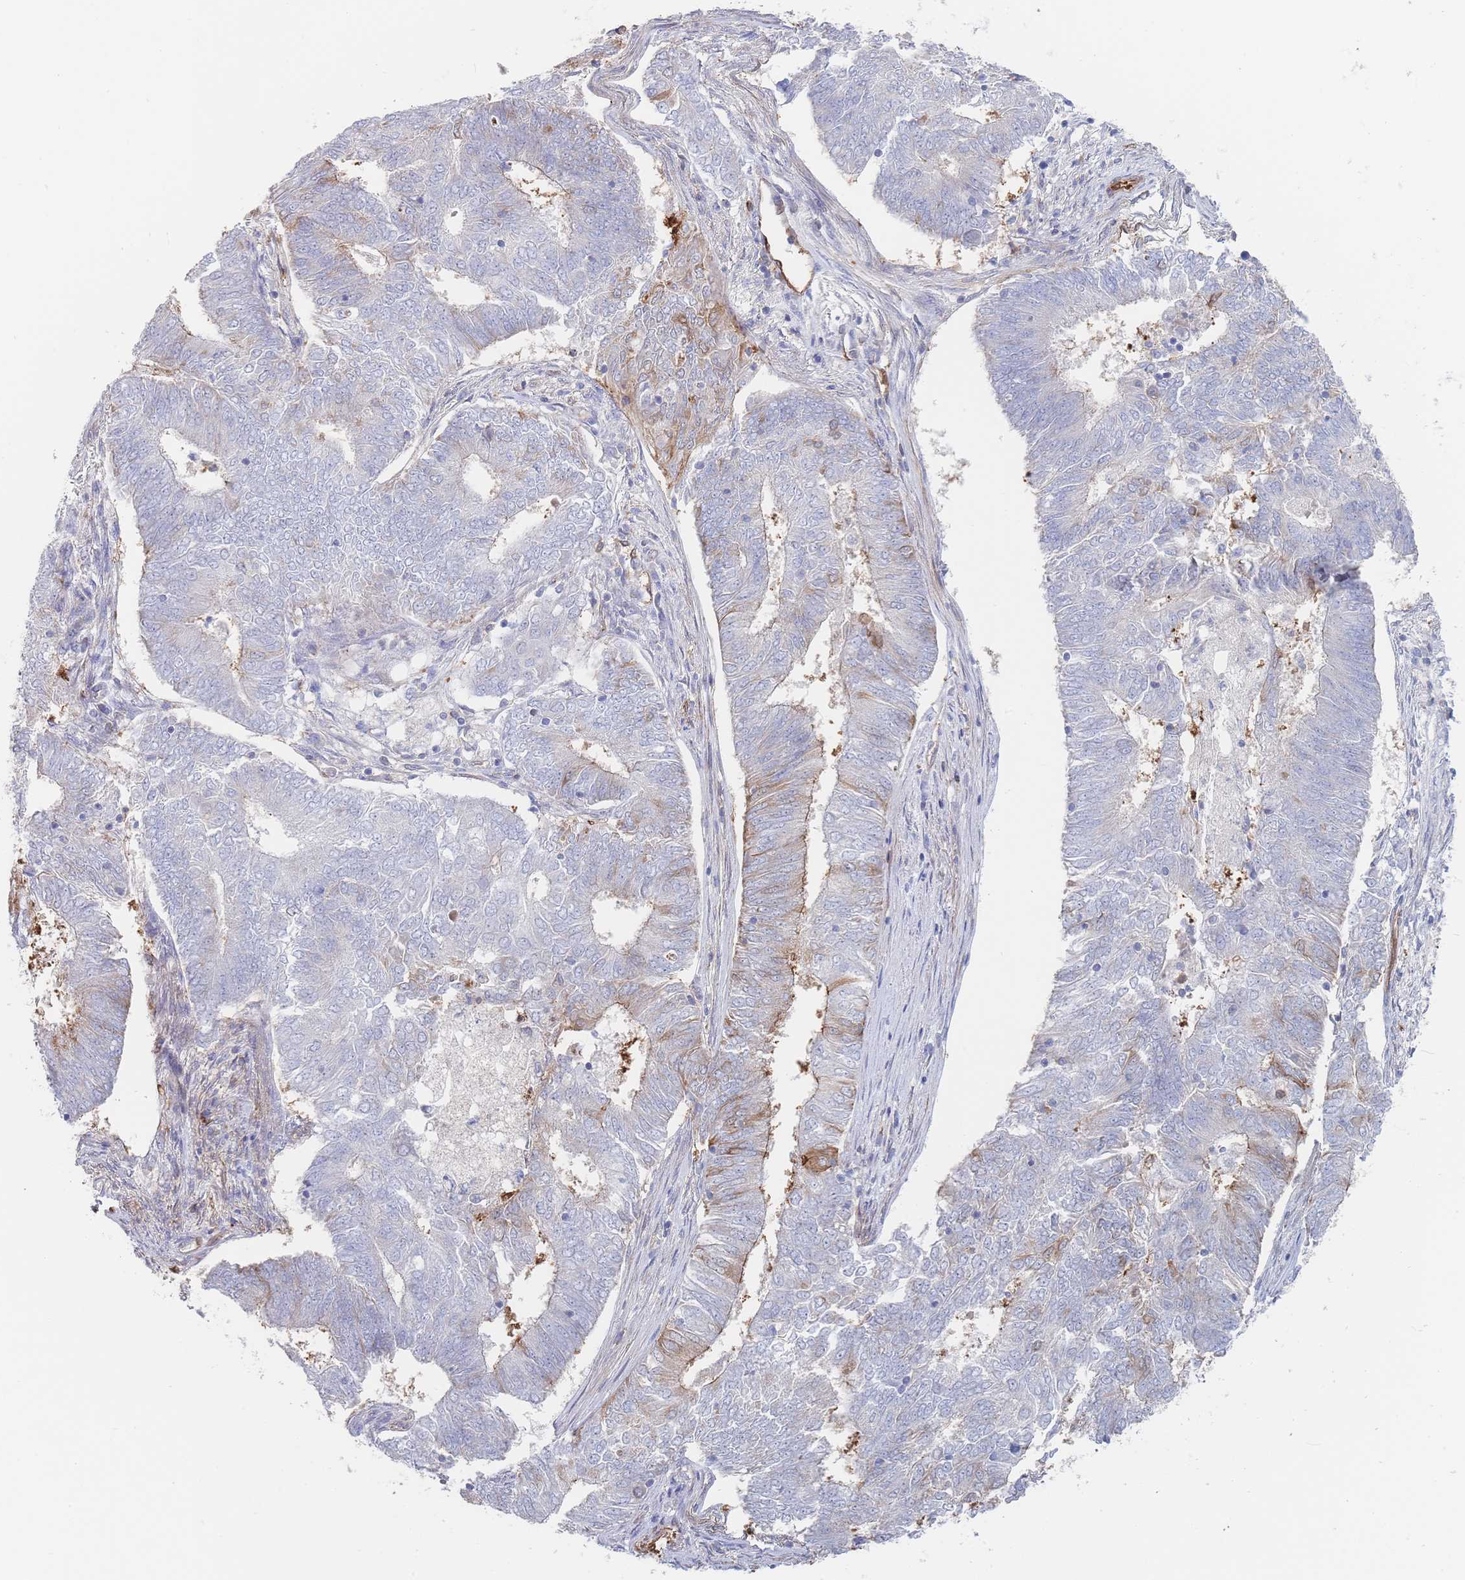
{"staining": {"intensity": "weak", "quantity": "<25%", "location": "cytoplasmic/membranous"}, "tissue": "endometrial cancer", "cell_type": "Tumor cells", "image_type": "cancer", "snomed": [{"axis": "morphology", "description": "Adenocarcinoma, NOS"}, {"axis": "topography", "description": "Endometrium"}], "caption": "Immunohistochemistry (IHC) photomicrograph of neoplastic tissue: adenocarcinoma (endometrial) stained with DAB reveals no significant protein positivity in tumor cells.", "gene": "G6PC1", "patient": {"sex": "female", "age": 62}}